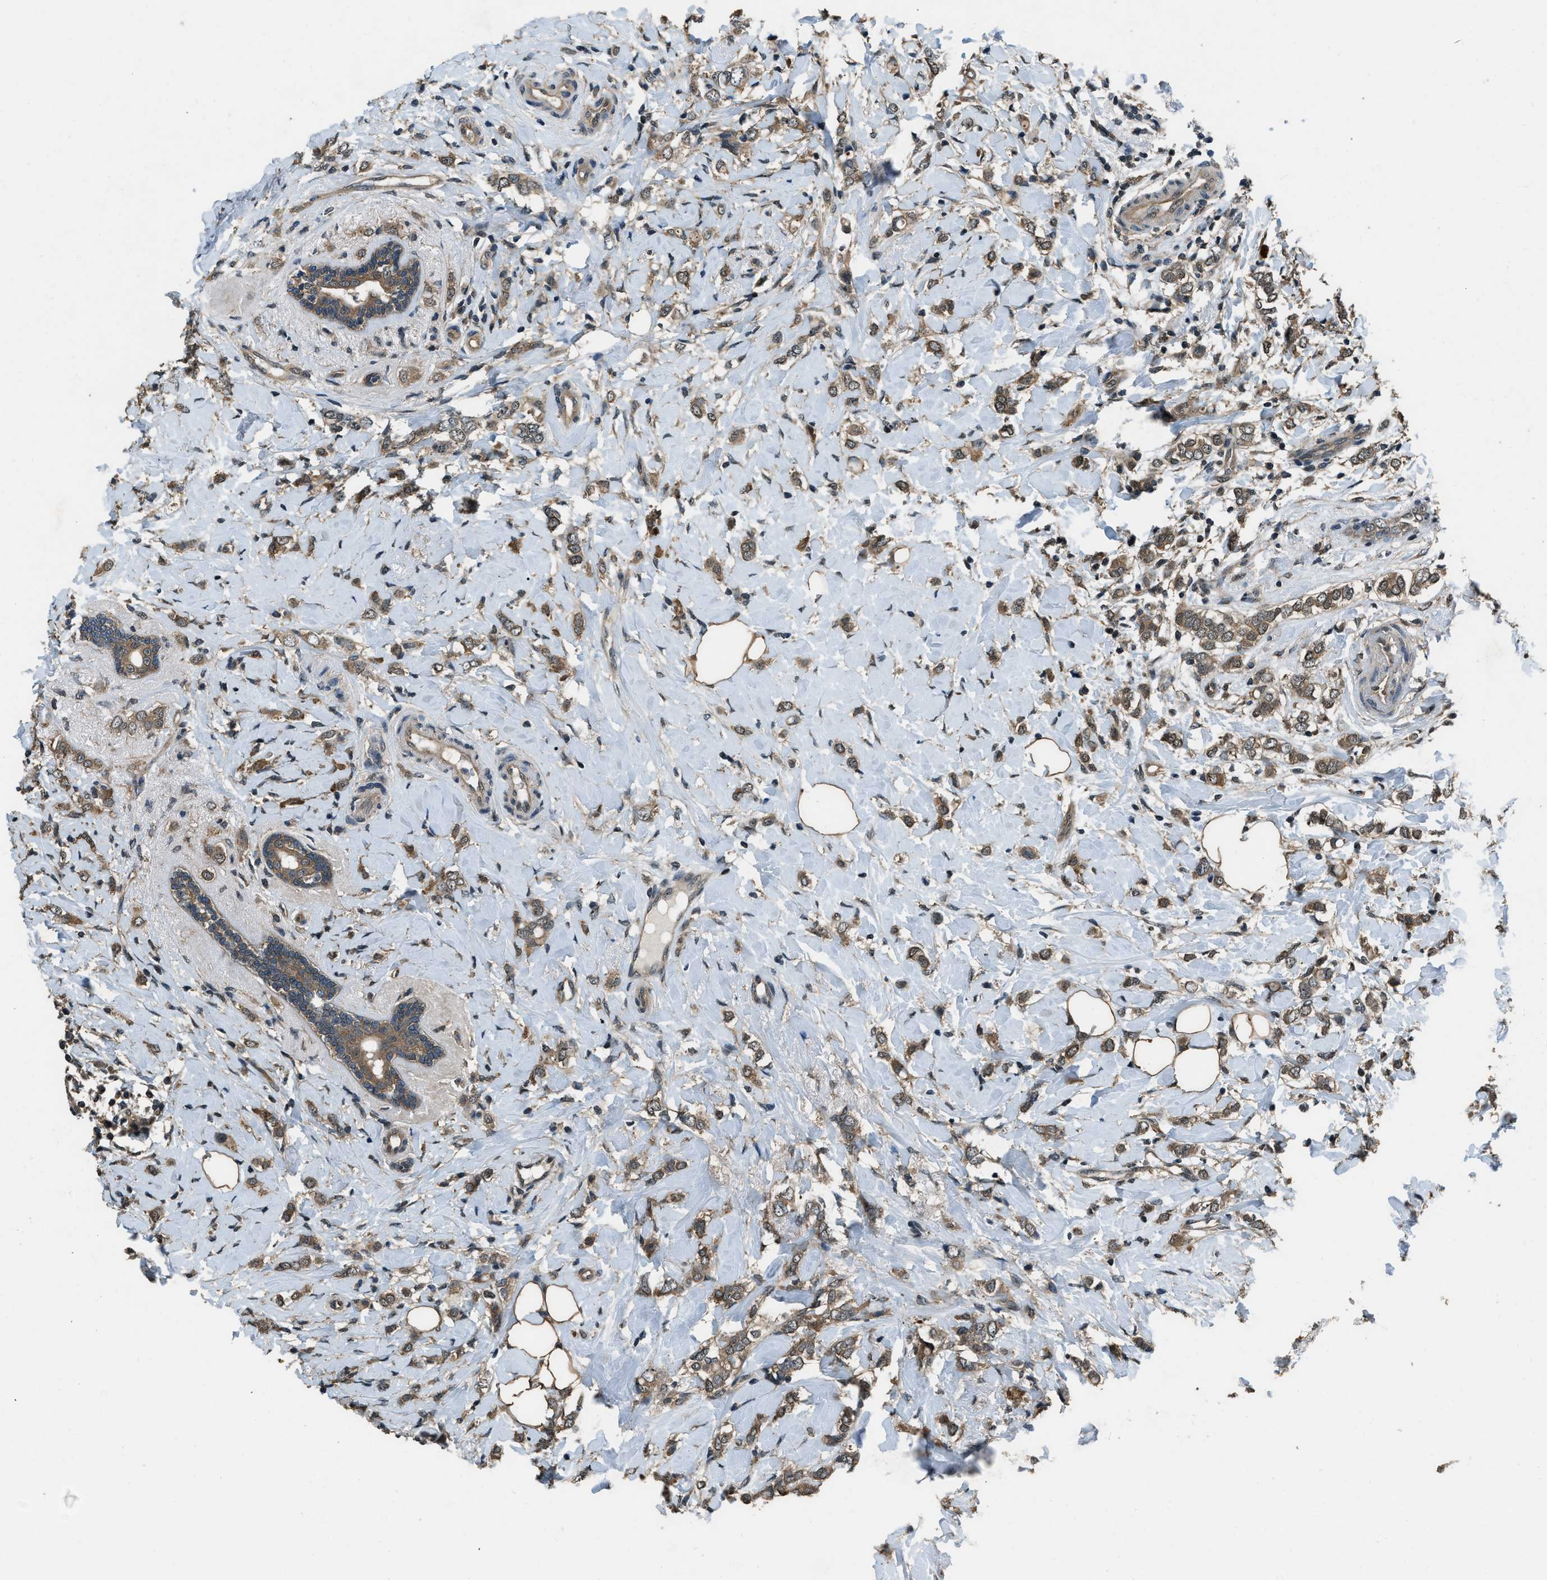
{"staining": {"intensity": "moderate", "quantity": ">75%", "location": "cytoplasmic/membranous"}, "tissue": "breast cancer", "cell_type": "Tumor cells", "image_type": "cancer", "snomed": [{"axis": "morphology", "description": "Normal tissue, NOS"}, {"axis": "morphology", "description": "Lobular carcinoma"}, {"axis": "topography", "description": "Breast"}], "caption": "Immunohistochemistry (IHC) micrograph of lobular carcinoma (breast) stained for a protein (brown), which exhibits medium levels of moderate cytoplasmic/membranous staining in approximately >75% of tumor cells.", "gene": "NUDCD3", "patient": {"sex": "female", "age": 47}}